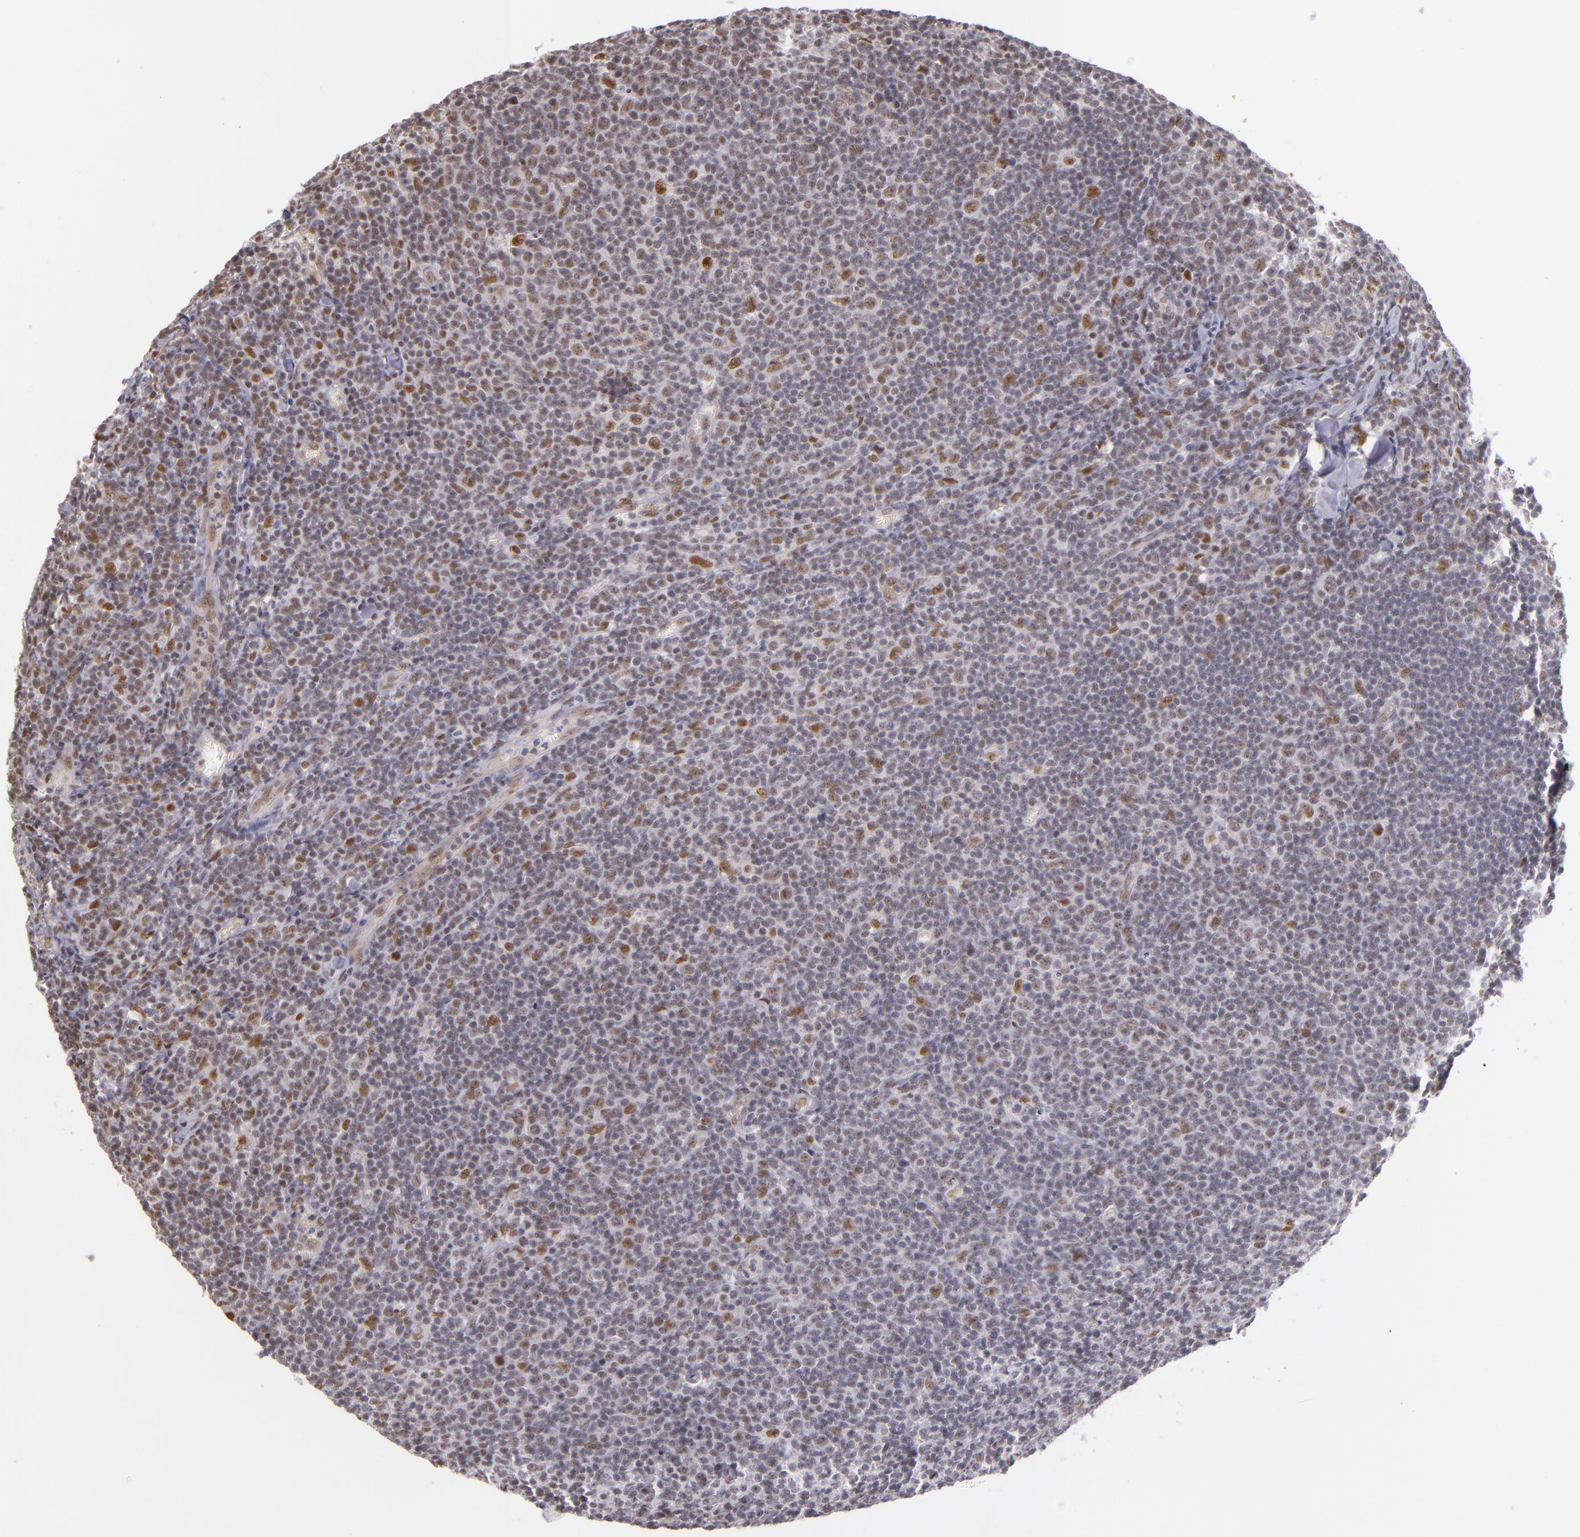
{"staining": {"intensity": "moderate", "quantity": "25%-75%", "location": "nuclear"}, "tissue": "lymphoma", "cell_type": "Tumor cells", "image_type": "cancer", "snomed": [{"axis": "morphology", "description": "Malignant lymphoma, non-Hodgkin's type, Low grade"}, {"axis": "topography", "description": "Lymph node"}], "caption": "DAB immunohistochemical staining of low-grade malignant lymphoma, non-Hodgkin's type reveals moderate nuclear protein positivity in about 25%-75% of tumor cells.", "gene": "NCOR2", "patient": {"sex": "male", "age": 74}}